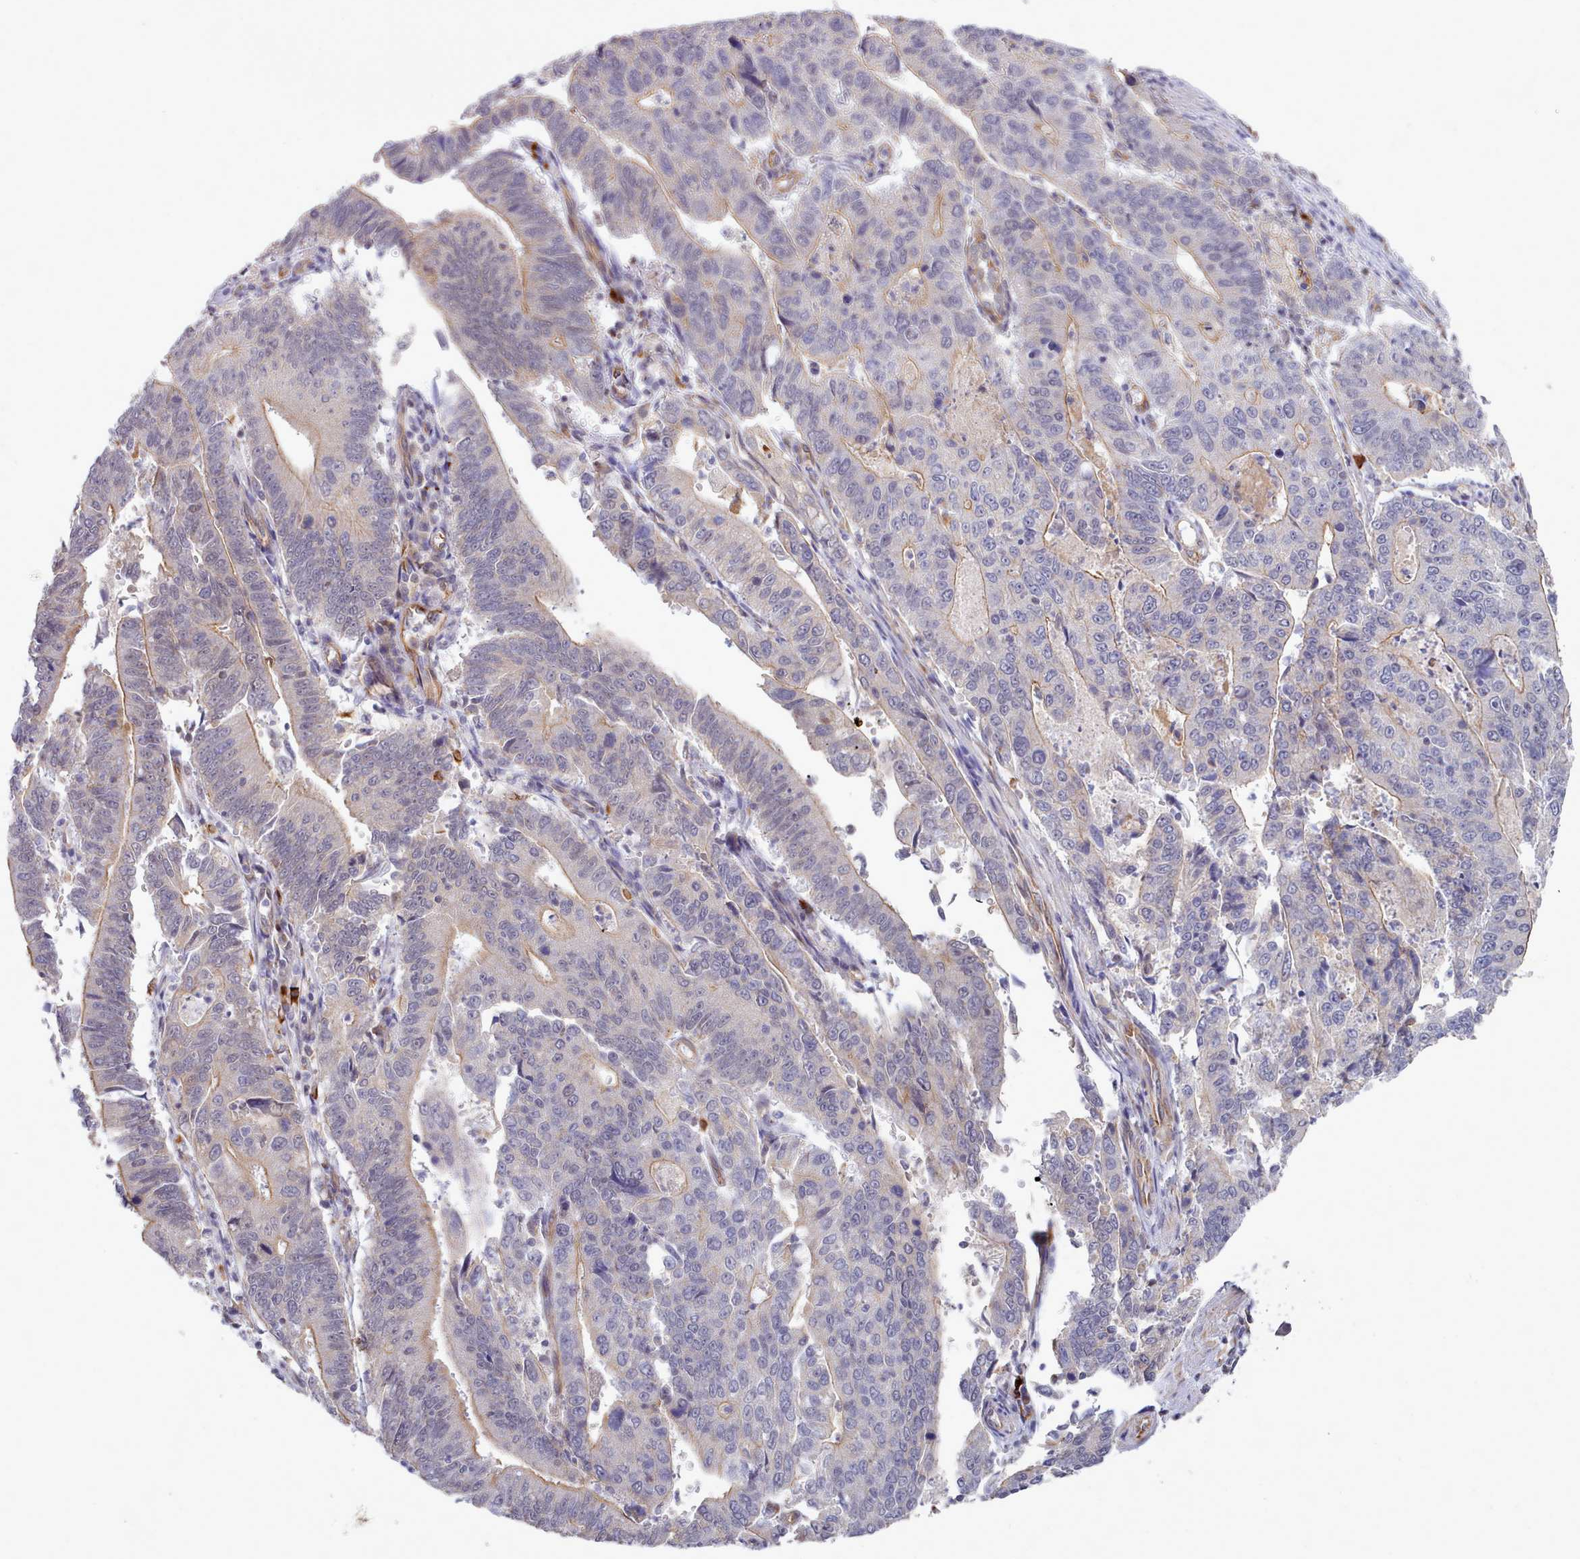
{"staining": {"intensity": "moderate", "quantity": "<25%", "location": "cytoplasmic/membranous"}, "tissue": "stomach cancer", "cell_type": "Tumor cells", "image_type": "cancer", "snomed": [{"axis": "morphology", "description": "Adenocarcinoma, NOS"}, {"axis": "topography", "description": "Stomach"}], "caption": "DAB (3,3'-diaminobenzidine) immunohistochemical staining of stomach adenocarcinoma reveals moderate cytoplasmic/membranous protein positivity in about <25% of tumor cells.", "gene": "ZC3H13", "patient": {"sex": "male", "age": 59}}